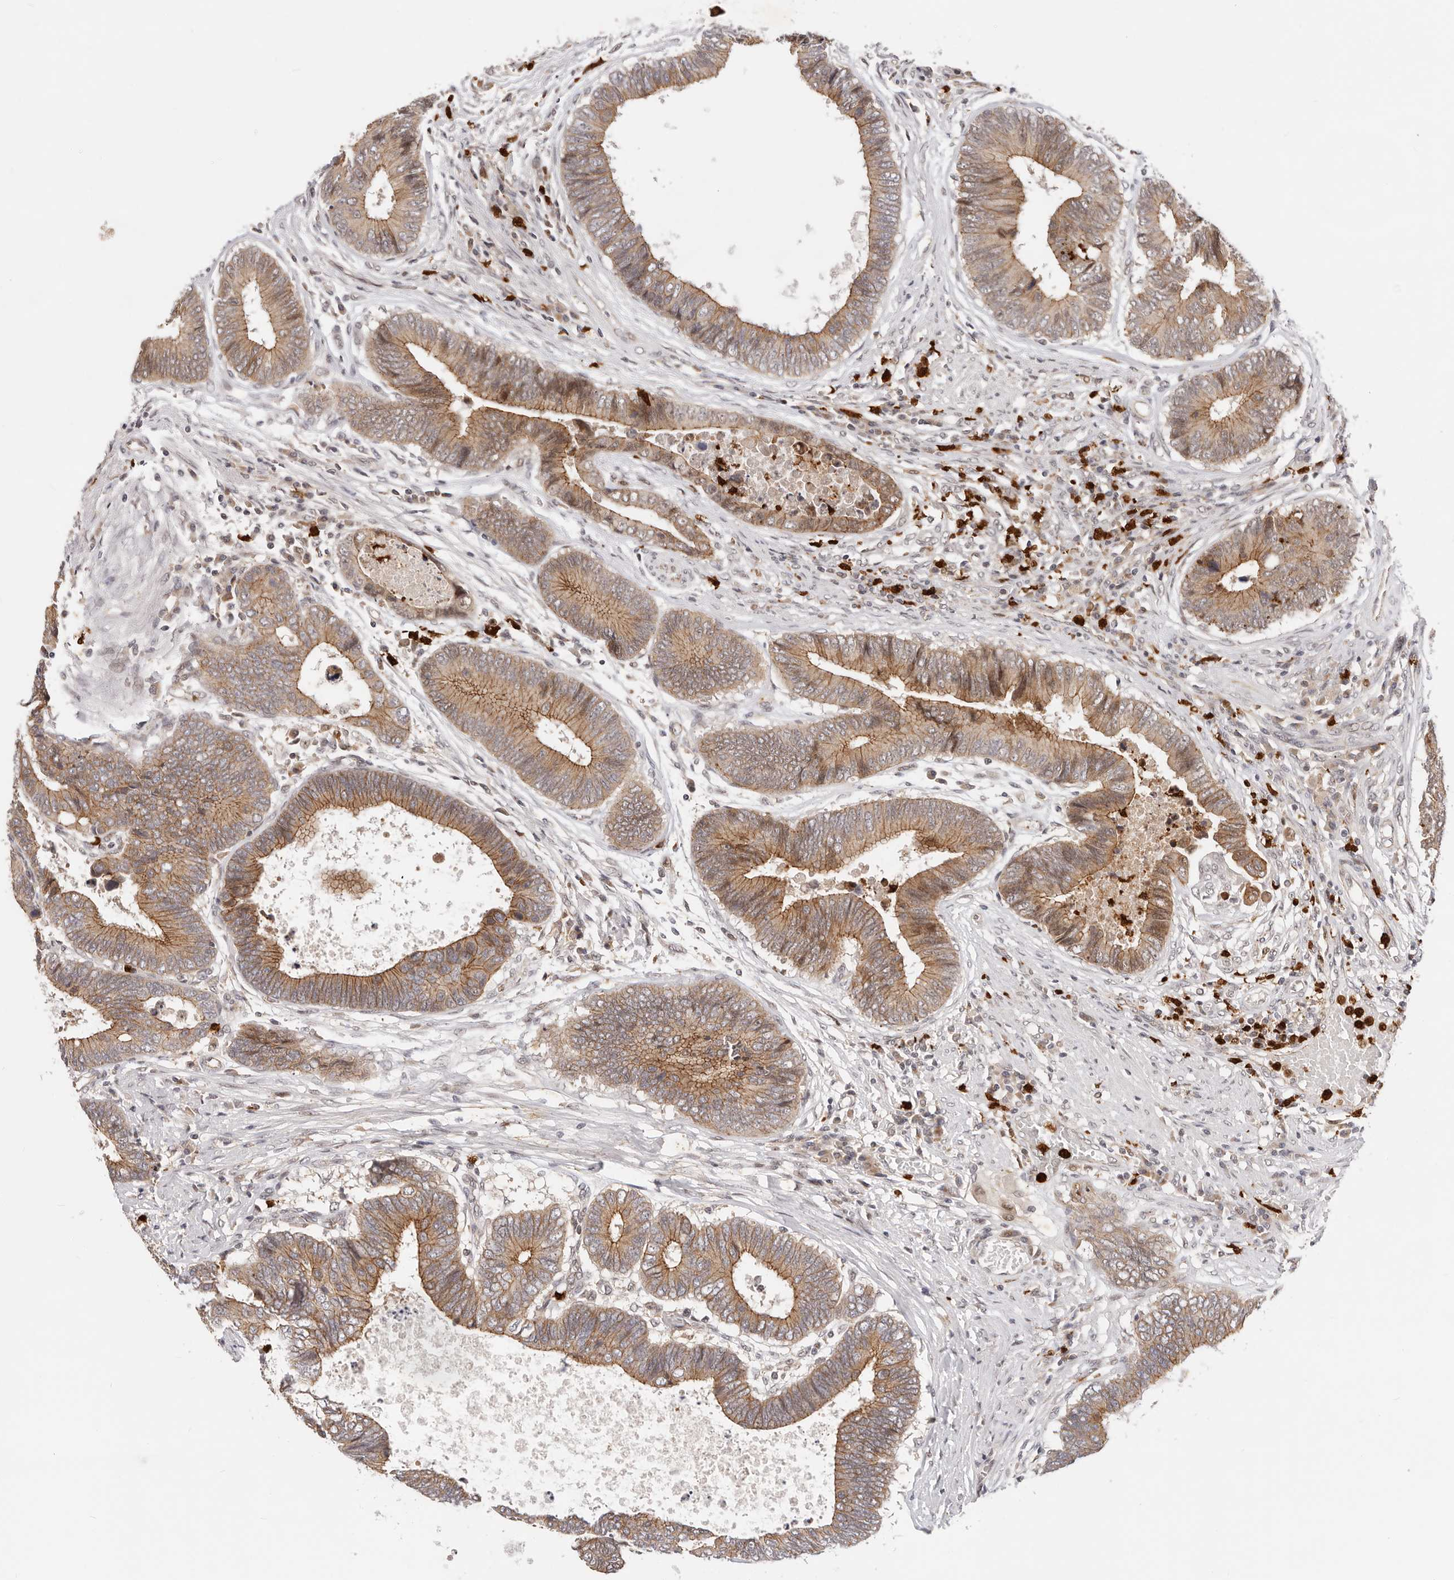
{"staining": {"intensity": "moderate", "quantity": ">75%", "location": "cytoplasmic/membranous"}, "tissue": "colorectal cancer", "cell_type": "Tumor cells", "image_type": "cancer", "snomed": [{"axis": "morphology", "description": "Adenocarcinoma, NOS"}, {"axis": "topography", "description": "Rectum"}], "caption": "Protein analysis of adenocarcinoma (colorectal) tissue demonstrates moderate cytoplasmic/membranous staining in approximately >75% of tumor cells.", "gene": "AFDN", "patient": {"sex": "male", "age": 84}}